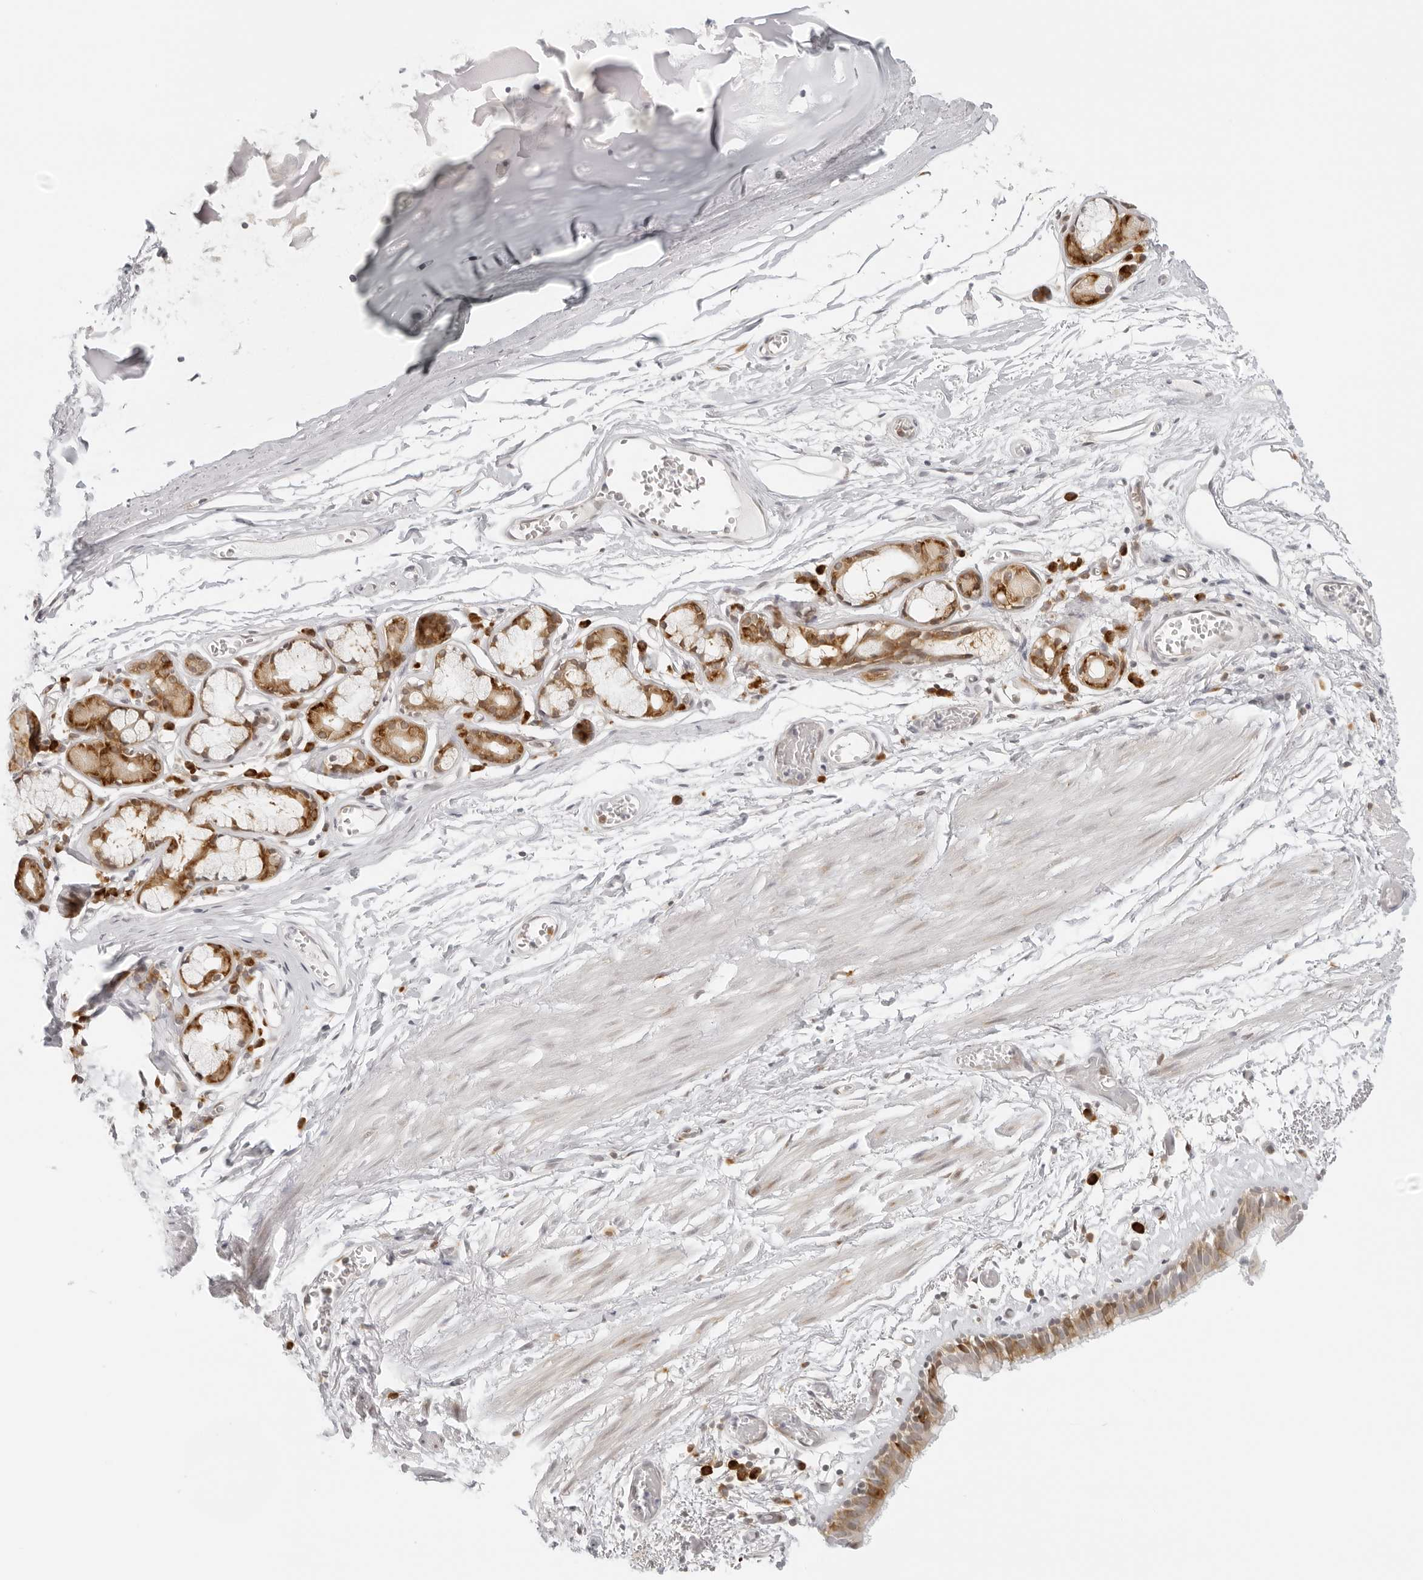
{"staining": {"intensity": "moderate", "quantity": ">75%", "location": "cytoplasmic/membranous"}, "tissue": "bronchus", "cell_type": "Respiratory epithelial cells", "image_type": "normal", "snomed": [{"axis": "morphology", "description": "Normal tissue, NOS"}, {"axis": "topography", "description": "Bronchus"}, {"axis": "topography", "description": "Lung"}], "caption": "Moderate cytoplasmic/membranous expression for a protein is identified in about >75% of respiratory epithelial cells of benign bronchus using IHC.", "gene": "EIF4G1", "patient": {"sex": "male", "age": 56}}